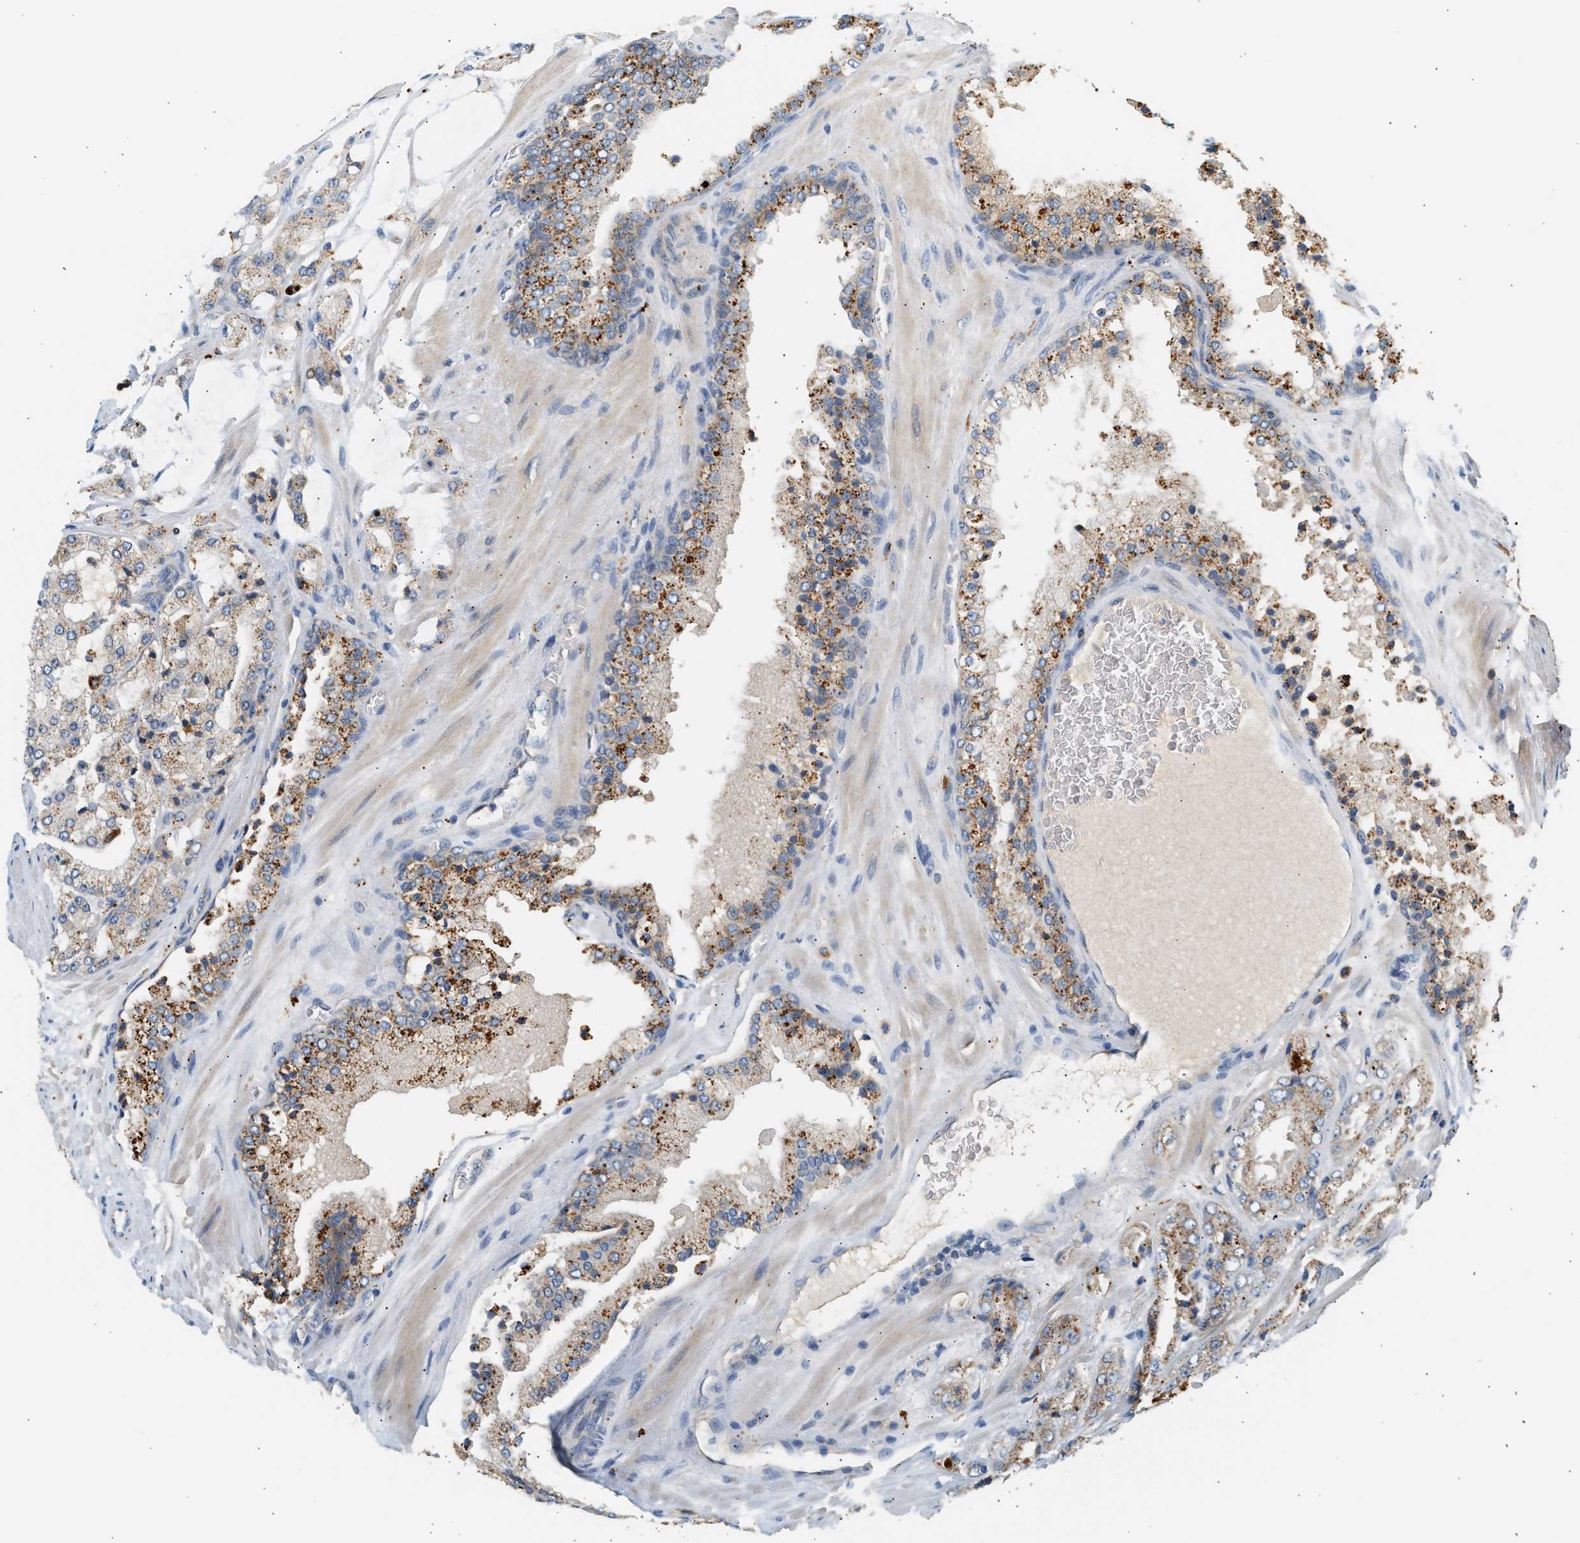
{"staining": {"intensity": "moderate", "quantity": ">75%", "location": "cytoplasmic/membranous"}, "tissue": "prostate cancer", "cell_type": "Tumor cells", "image_type": "cancer", "snomed": [{"axis": "morphology", "description": "Adenocarcinoma, High grade"}, {"axis": "topography", "description": "Prostate"}], "caption": "Human prostate cancer (adenocarcinoma (high-grade)) stained with a brown dye reveals moderate cytoplasmic/membranous positive staining in about >75% of tumor cells.", "gene": "ENTHD1", "patient": {"sex": "male", "age": 65}}